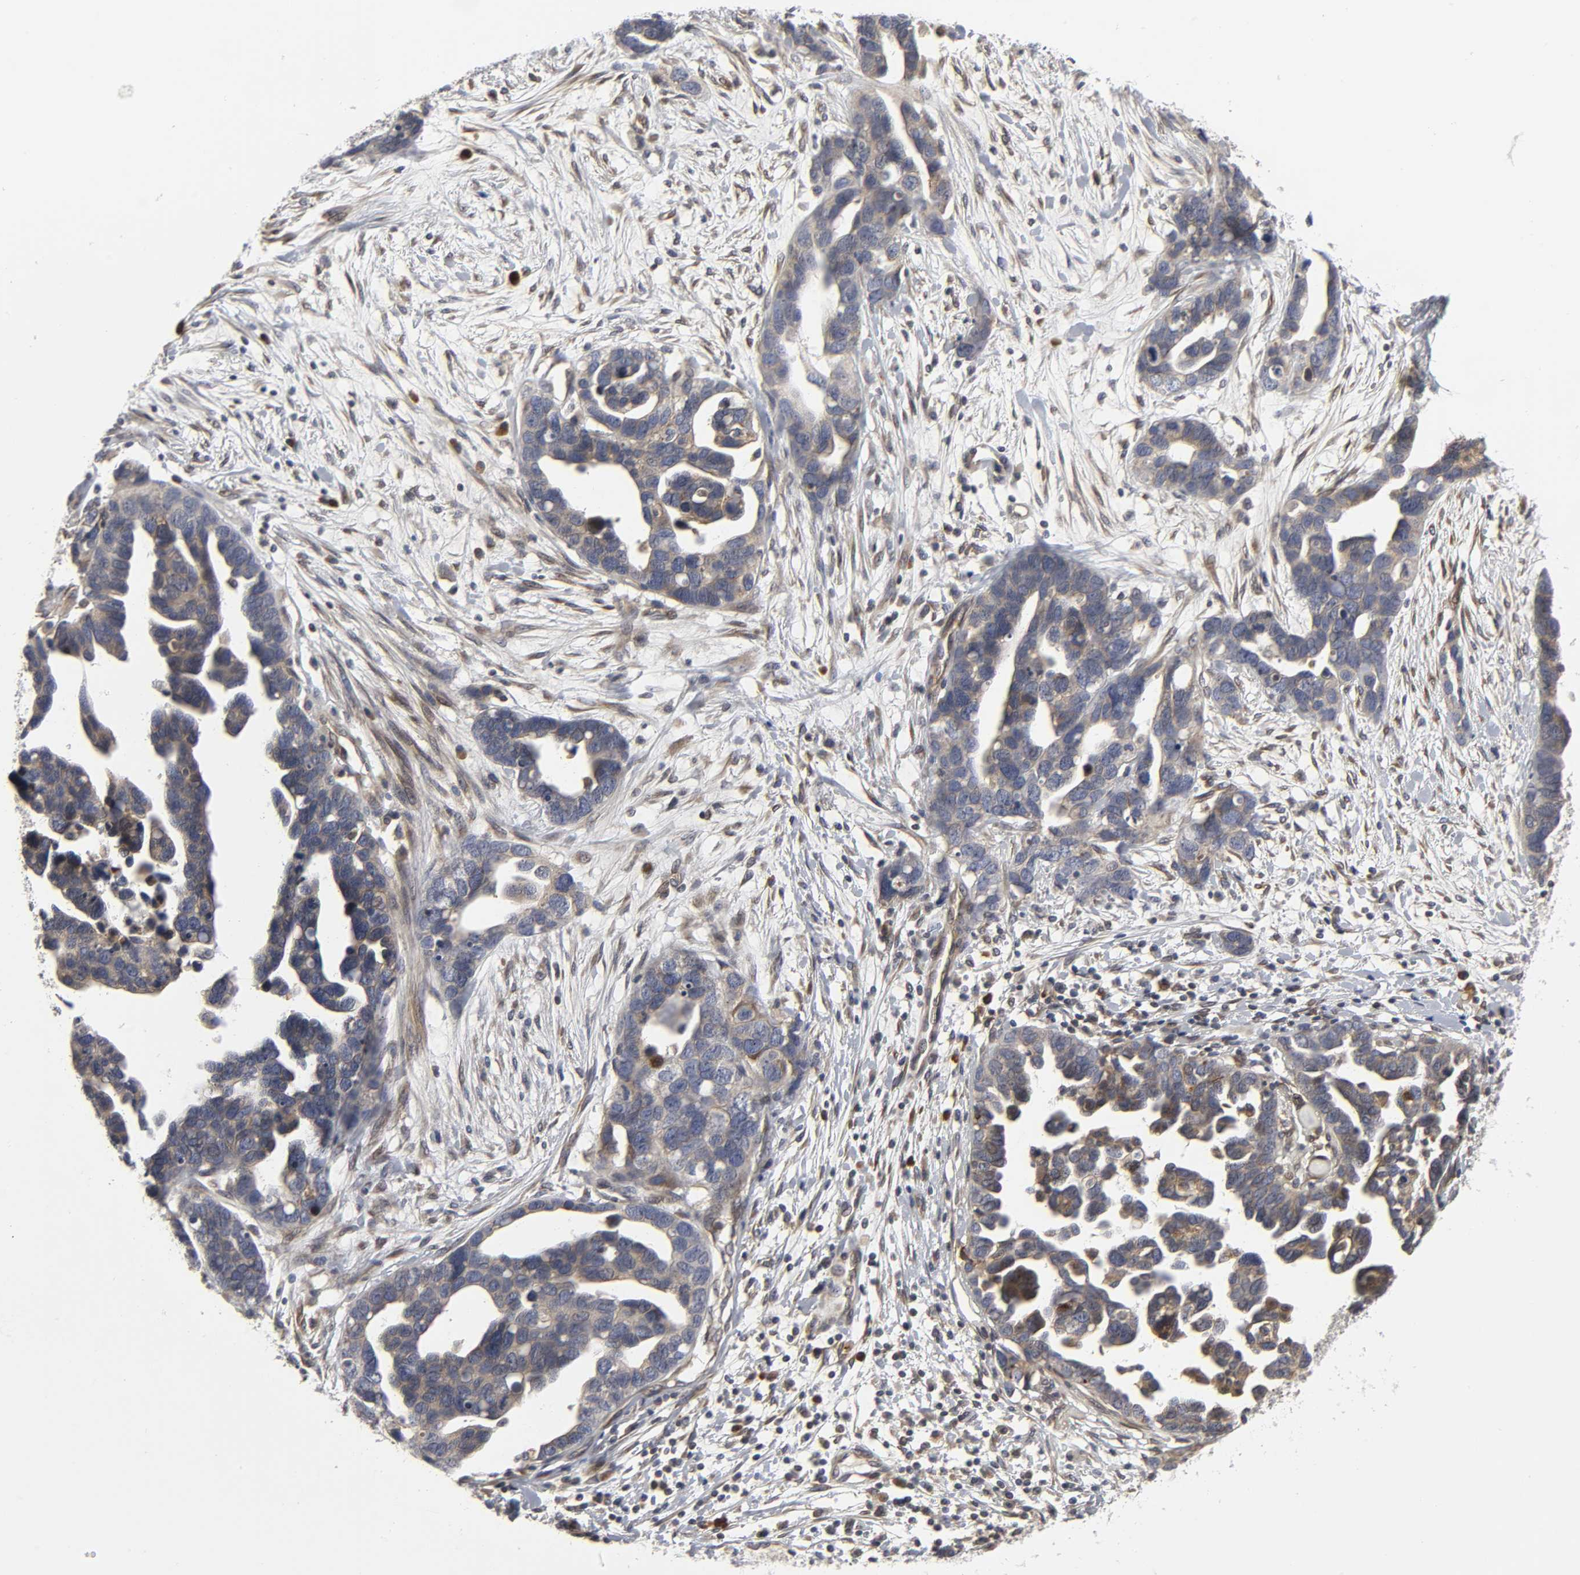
{"staining": {"intensity": "moderate", "quantity": "25%-75%", "location": "cytoplasmic/membranous"}, "tissue": "ovarian cancer", "cell_type": "Tumor cells", "image_type": "cancer", "snomed": [{"axis": "morphology", "description": "Cystadenocarcinoma, serous, NOS"}, {"axis": "topography", "description": "Ovary"}], "caption": "The histopathology image shows a brown stain indicating the presence of a protein in the cytoplasmic/membranous of tumor cells in ovarian serous cystadenocarcinoma.", "gene": "ASB6", "patient": {"sex": "female", "age": 54}}